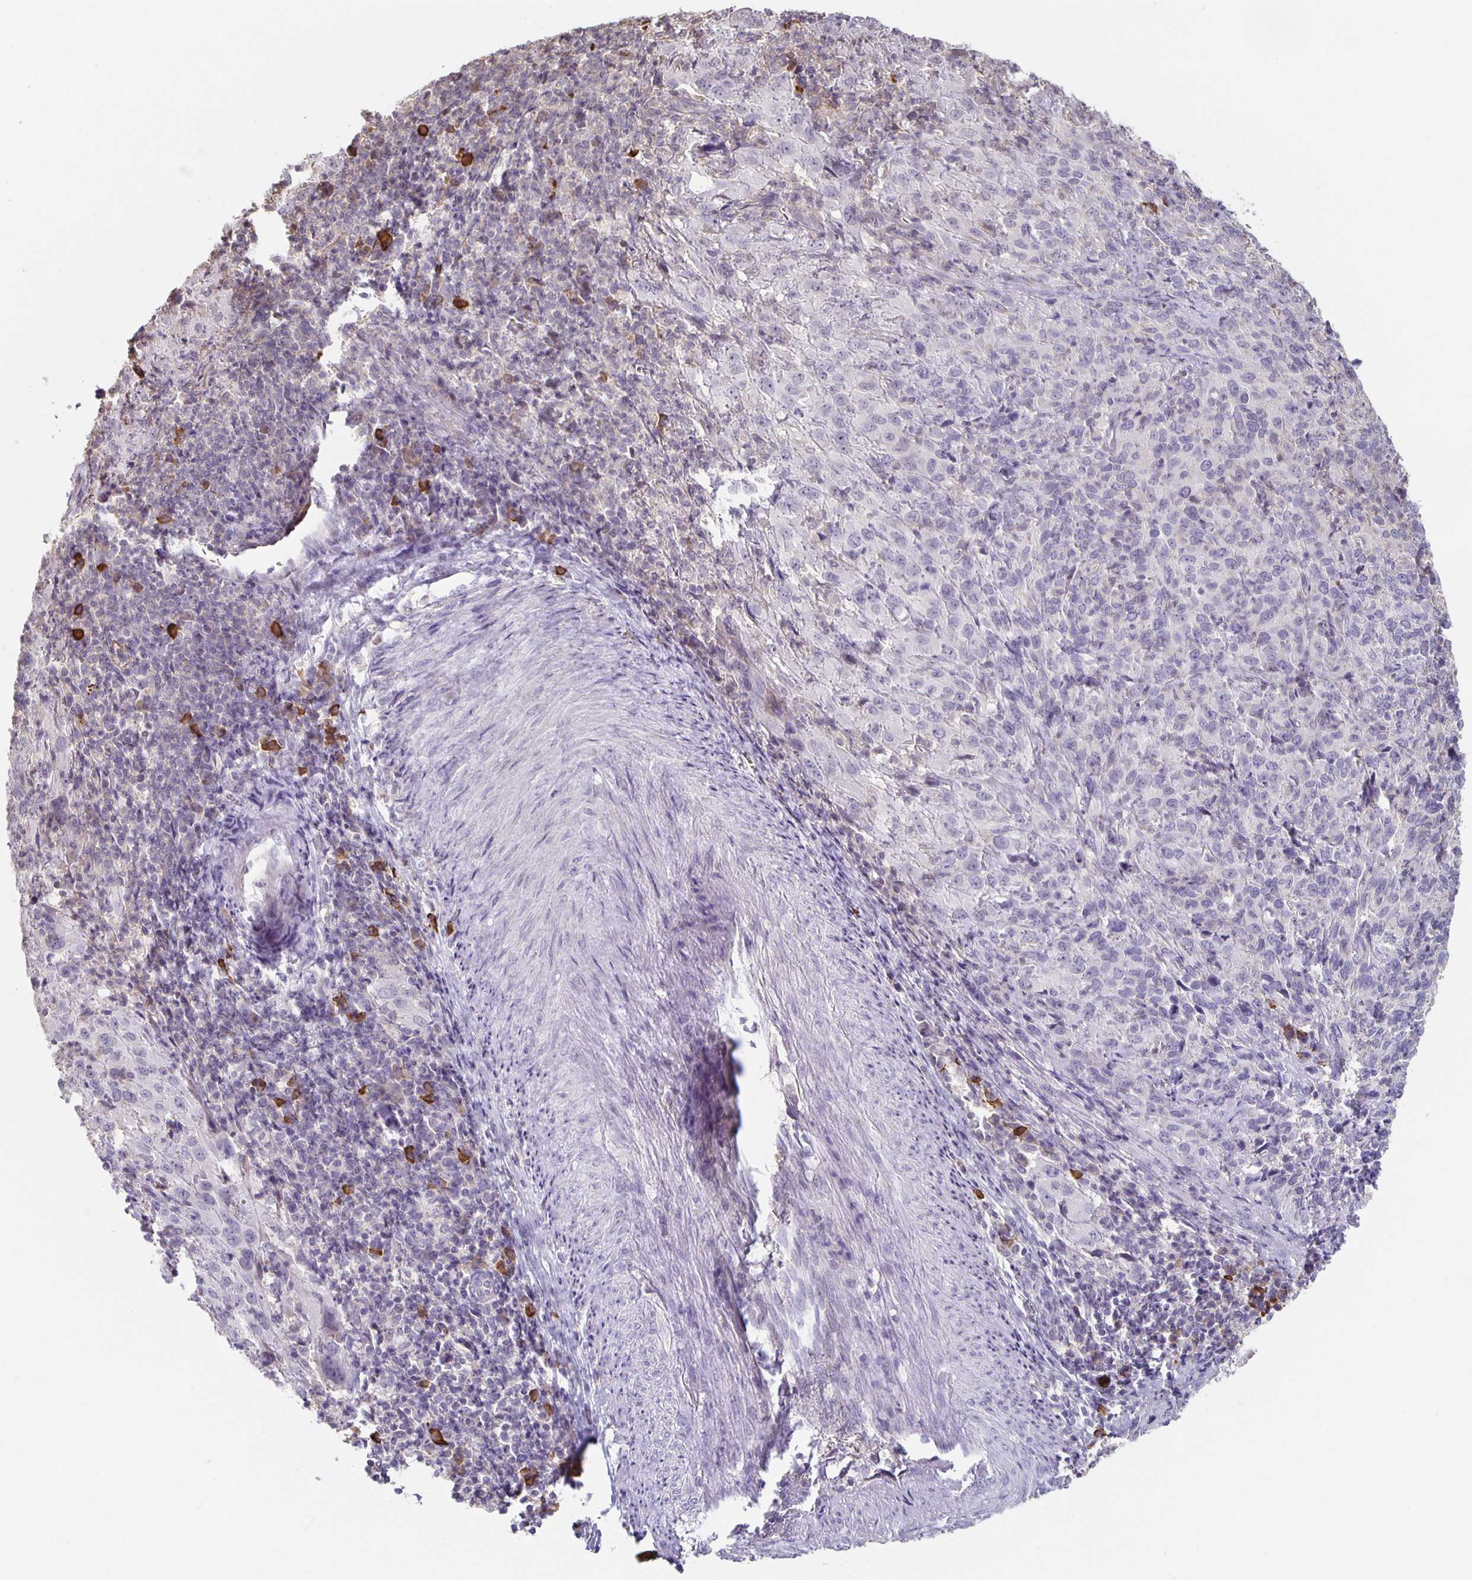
{"staining": {"intensity": "negative", "quantity": "none", "location": "none"}, "tissue": "cervical cancer", "cell_type": "Tumor cells", "image_type": "cancer", "snomed": [{"axis": "morphology", "description": "Squamous cell carcinoma, NOS"}, {"axis": "topography", "description": "Cervix"}], "caption": "IHC image of neoplastic tissue: cervical cancer (squamous cell carcinoma) stained with DAB shows no significant protein expression in tumor cells.", "gene": "ZNF692", "patient": {"sex": "female", "age": 51}}